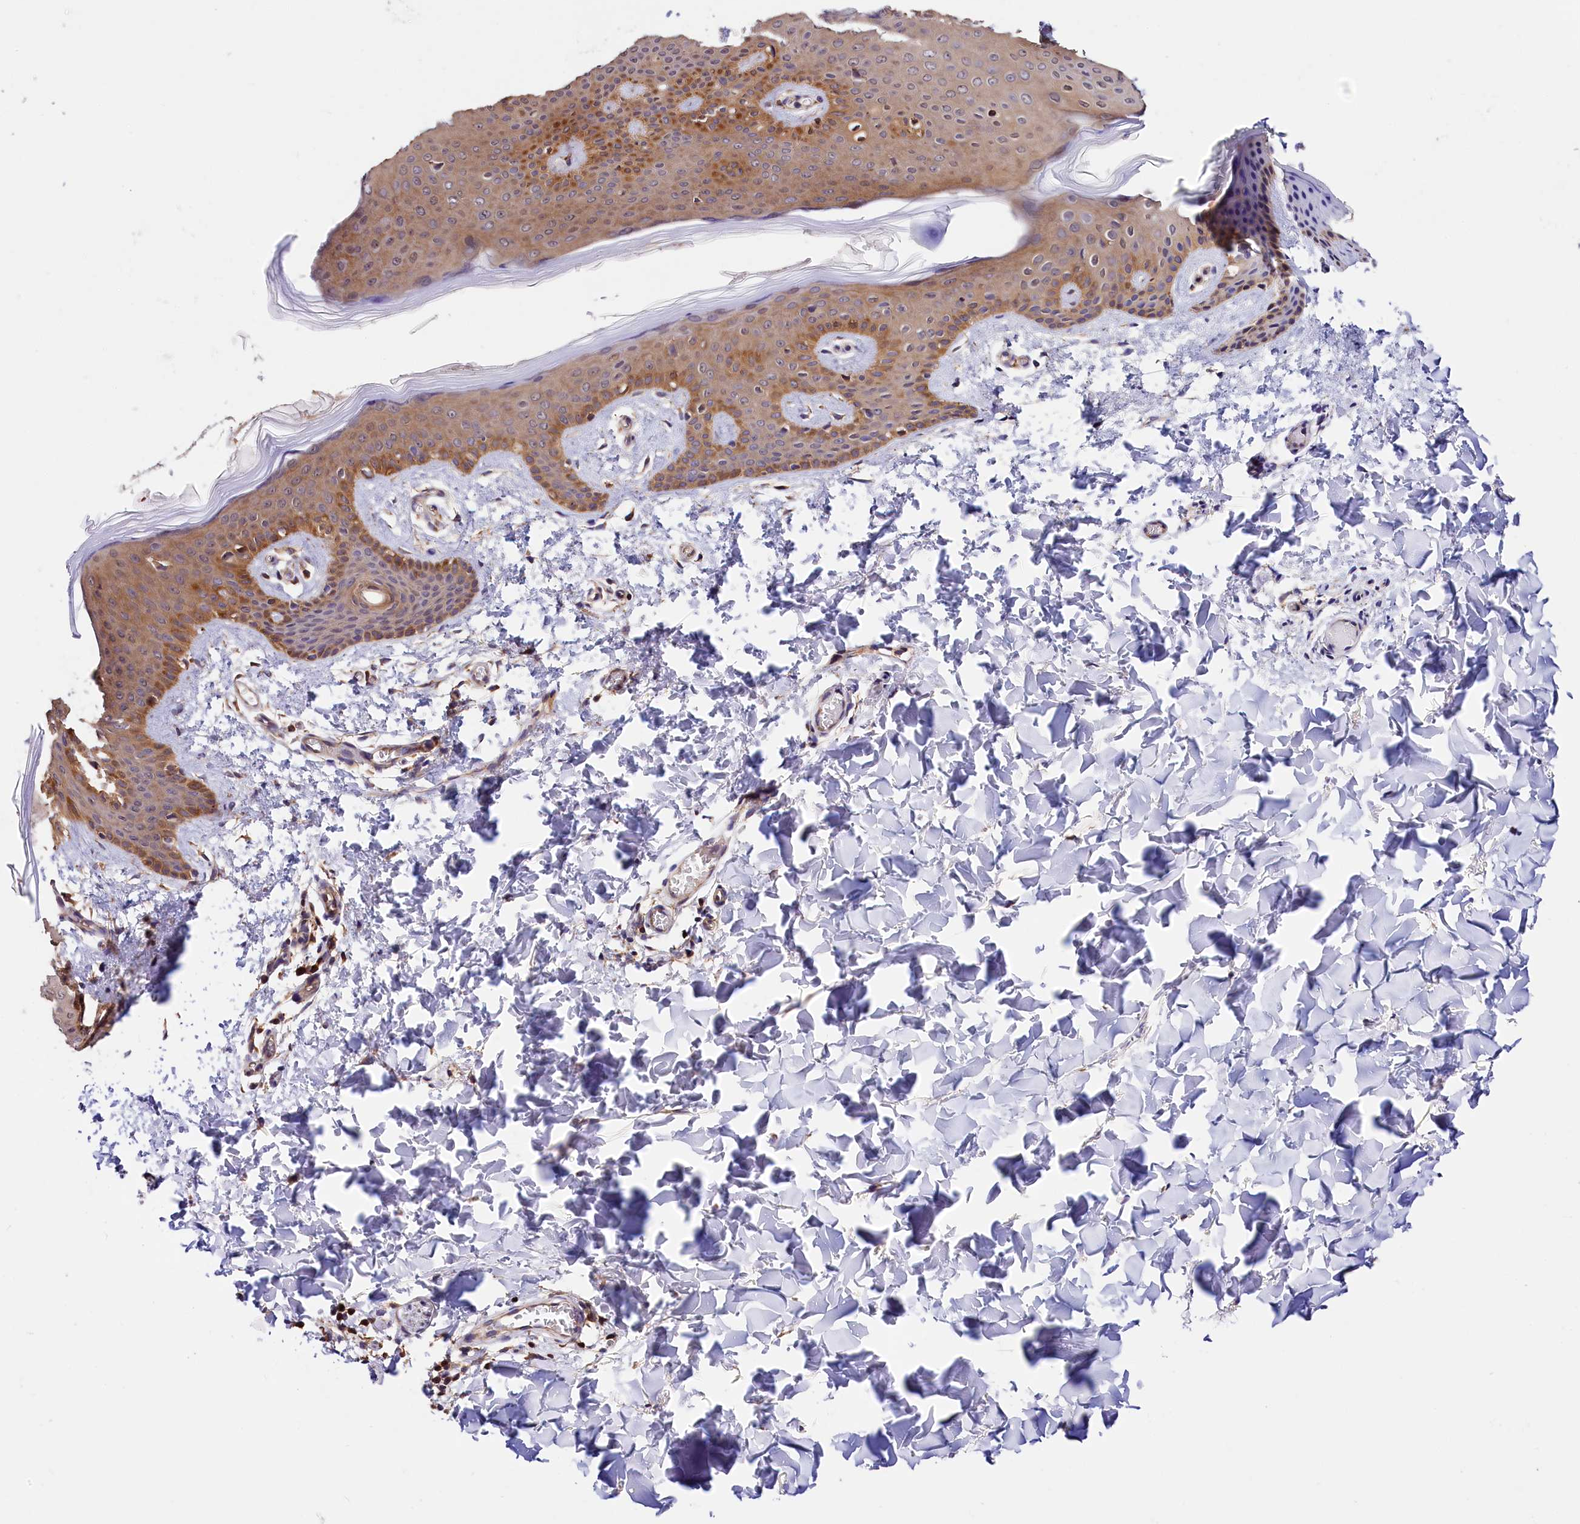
{"staining": {"intensity": "moderate", "quantity": ">75%", "location": "cytoplasmic/membranous"}, "tissue": "skin", "cell_type": "Fibroblasts", "image_type": "normal", "snomed": [{"axis": "morphology", "description": "Normal tissue, NOS"}, {"axis": "topography", "description": "Skin"}], "caption": "Benign skin displays moderate cytoplasmic/membranous positivity in approximately >75% of fibroblasts, visualized by immunohistochemistry. The protein is shown in brown color, while the nuclei are stained blue.", "gene": "KPTN", "patient": {"sex": "male", "age": 36}}